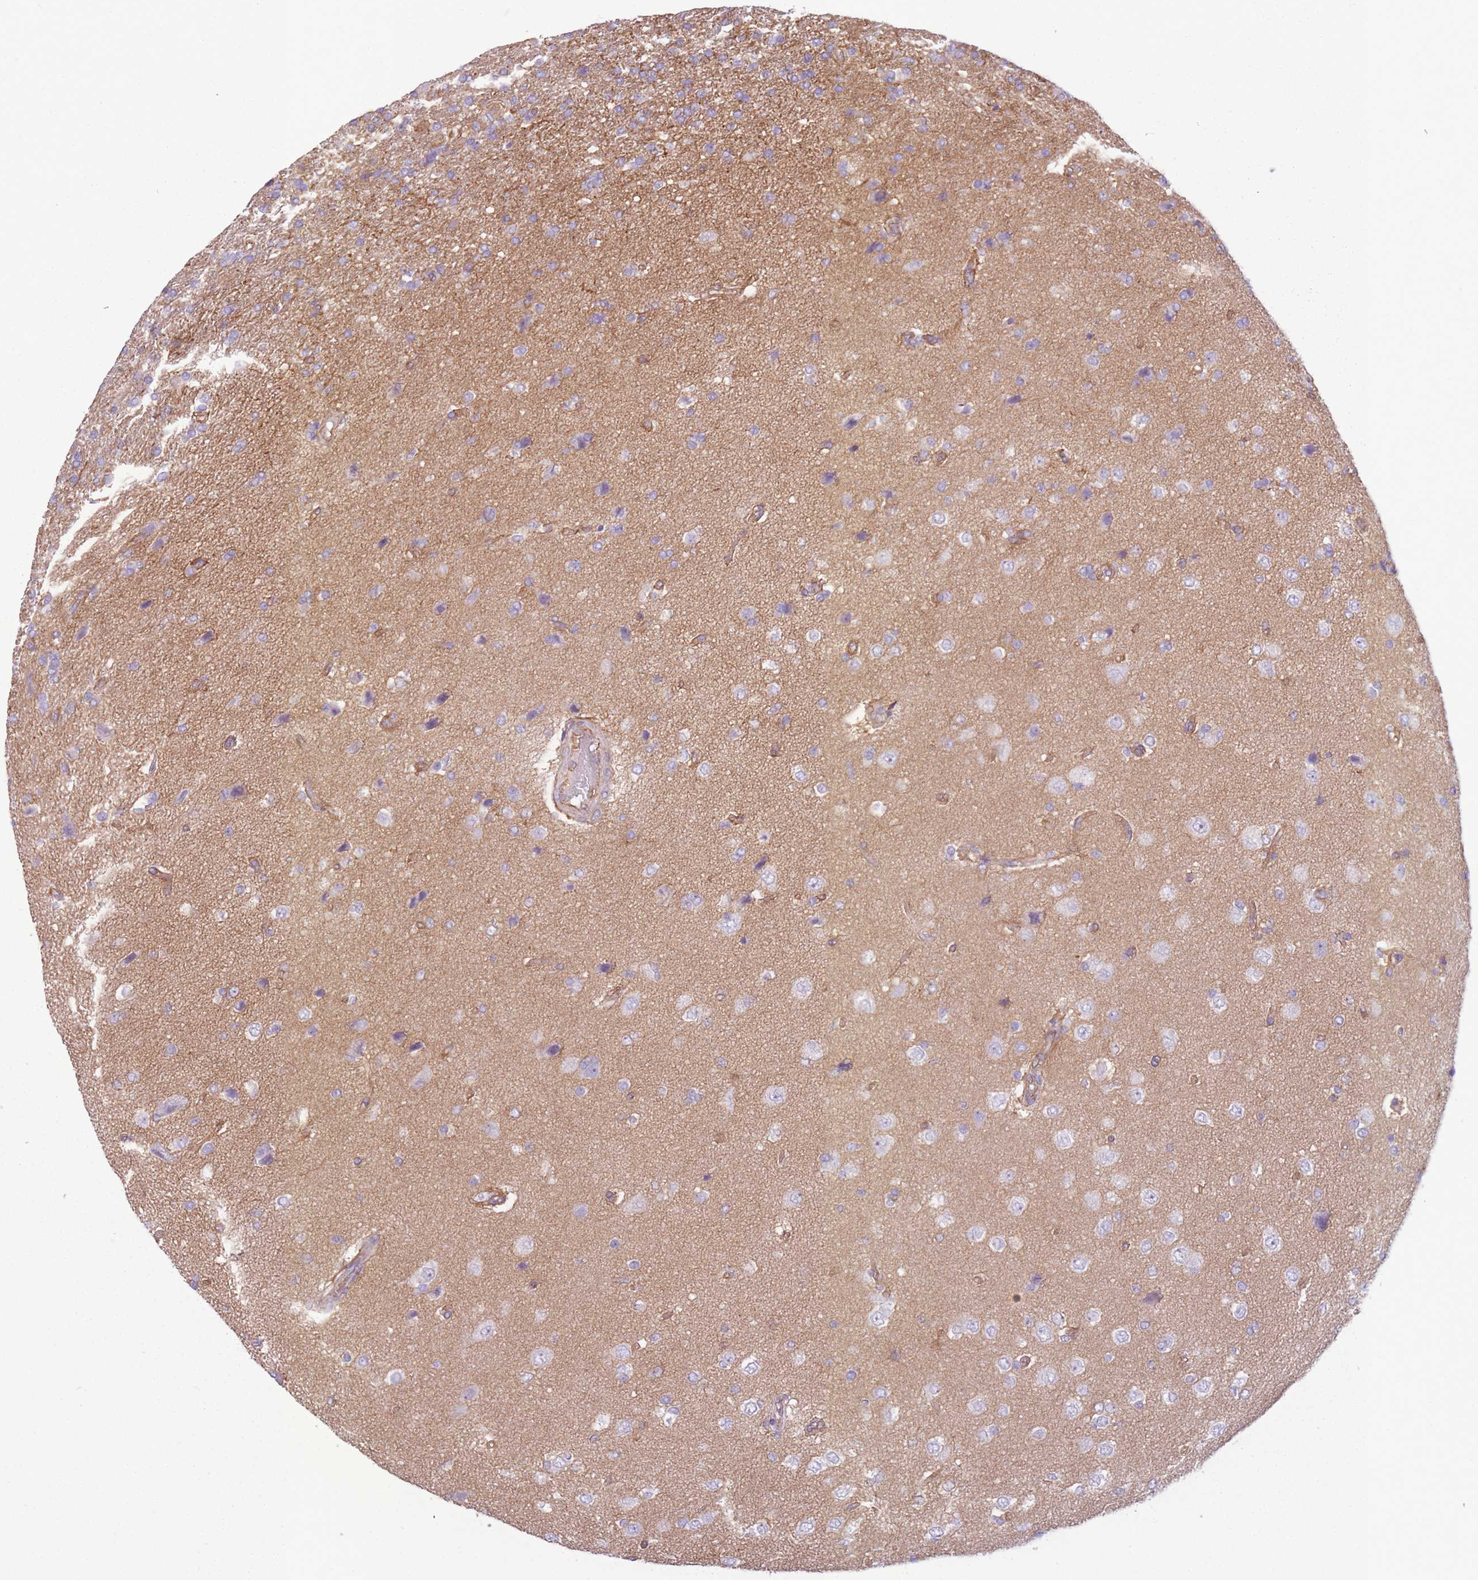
{"staining": {"intensity": "negative", "quantity": "none", "location": "none"}, "tissue": "glioma", "cell_type": "Tumor cells", "image_type": "cancer", "snomed": [{"axis": "morphology", "description": "Glioma, malignant, High grade"}, {"axis": "topography", "description": "Brain"}], "caption": "Tumor cells show no significant positivity in malignant glioma (high-grade).", "gene": "ADD1", "patient": {"sex": "male", "age": 56}}